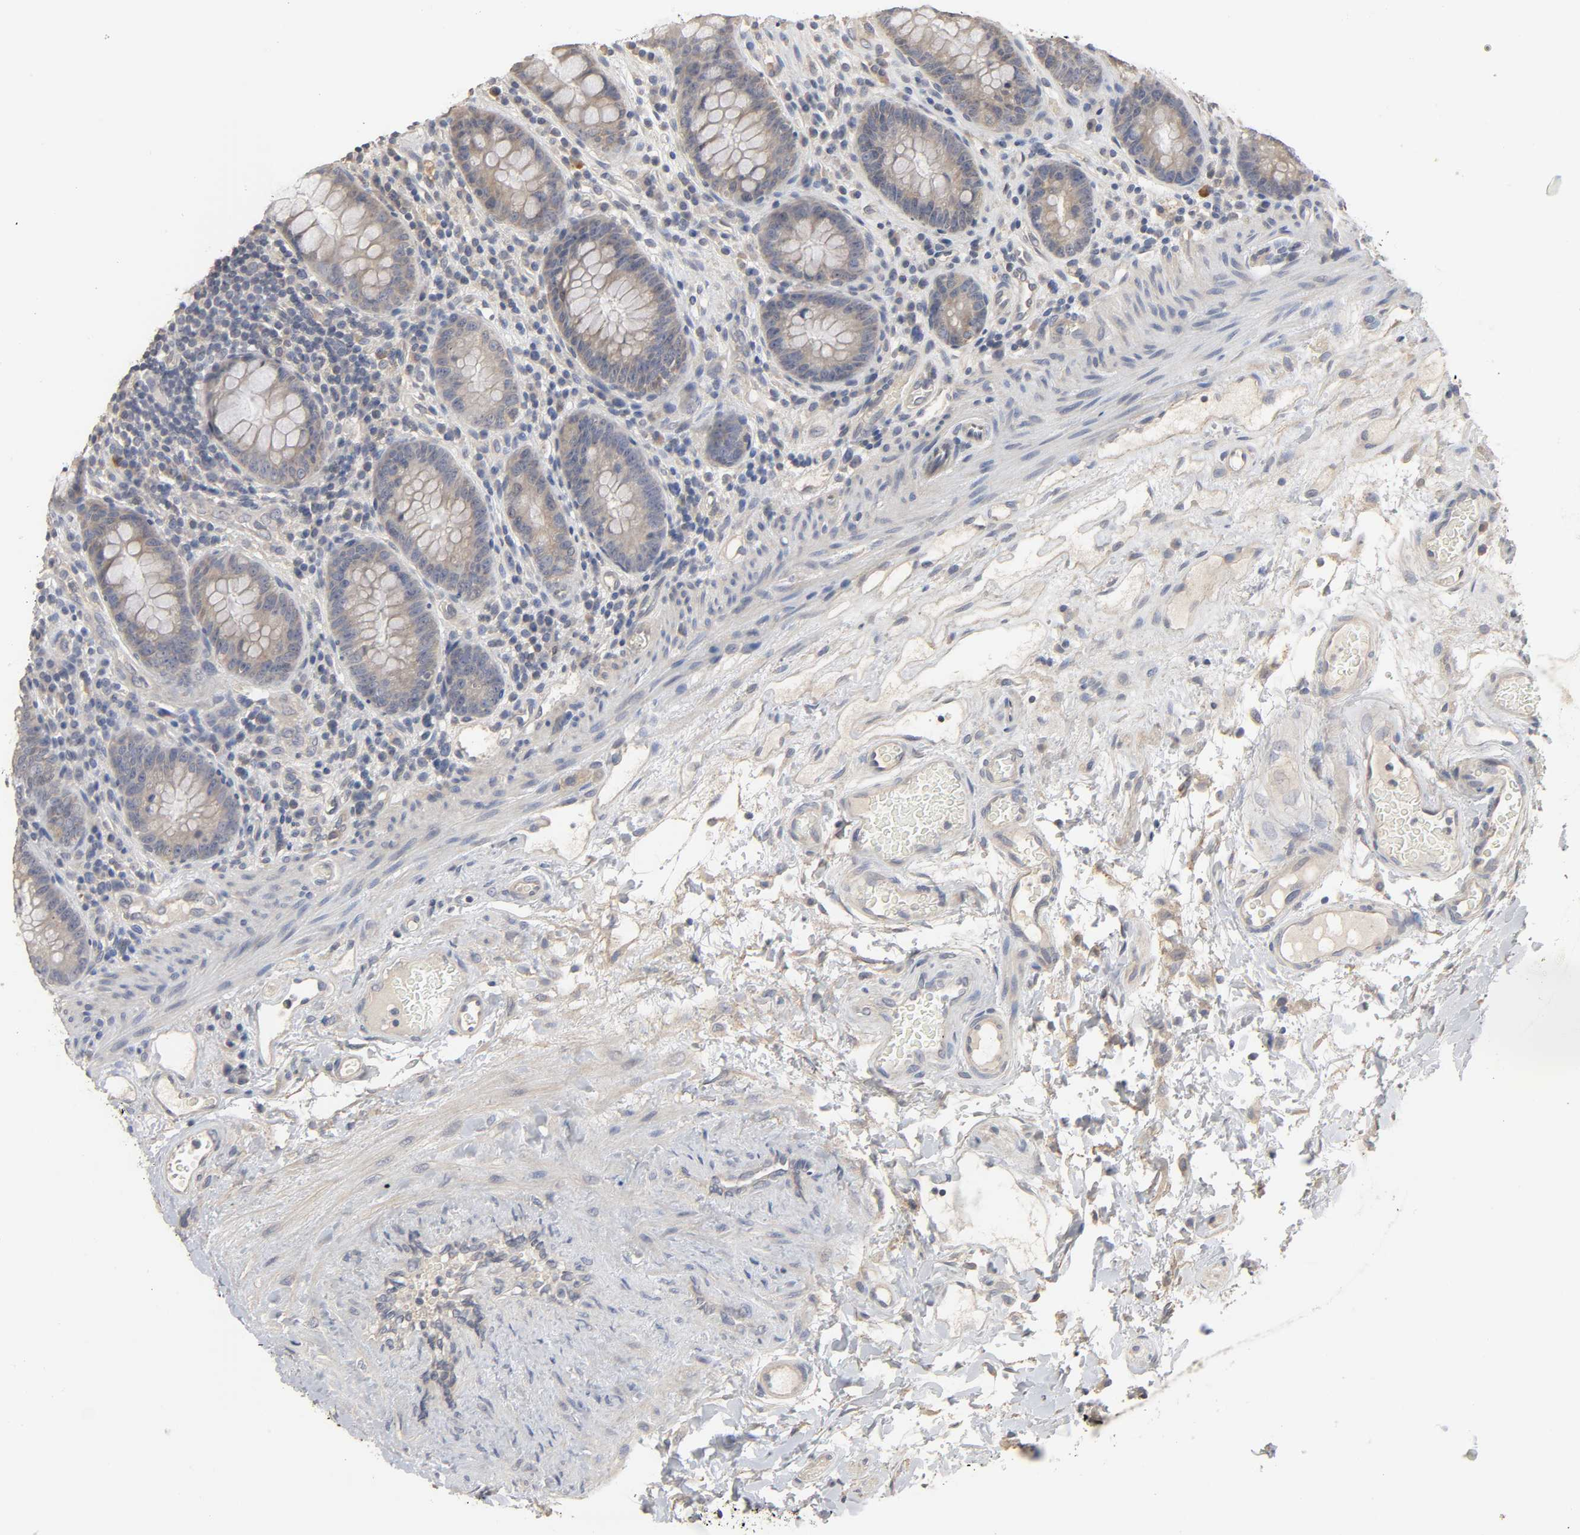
{"staining": {"intensity": "weak", "quantity": "<25%", "location": "cytoplasmic/membranous"}, "tissue": "colon", "cell_type": "Endothelial cells", "image_type": "normal", "snomed": [{"axis": "morphology", "description": "Normal tissue, NOS"}, {"axis": "topography", "description": "Colon"}], "caption": "IHC micrograph of unremarkable human colon stained for a protein (brown), which shows no positivity in endothelial cells.", "gene": "SLC10A2", "patient": {"sex": "female", "age": 46}}